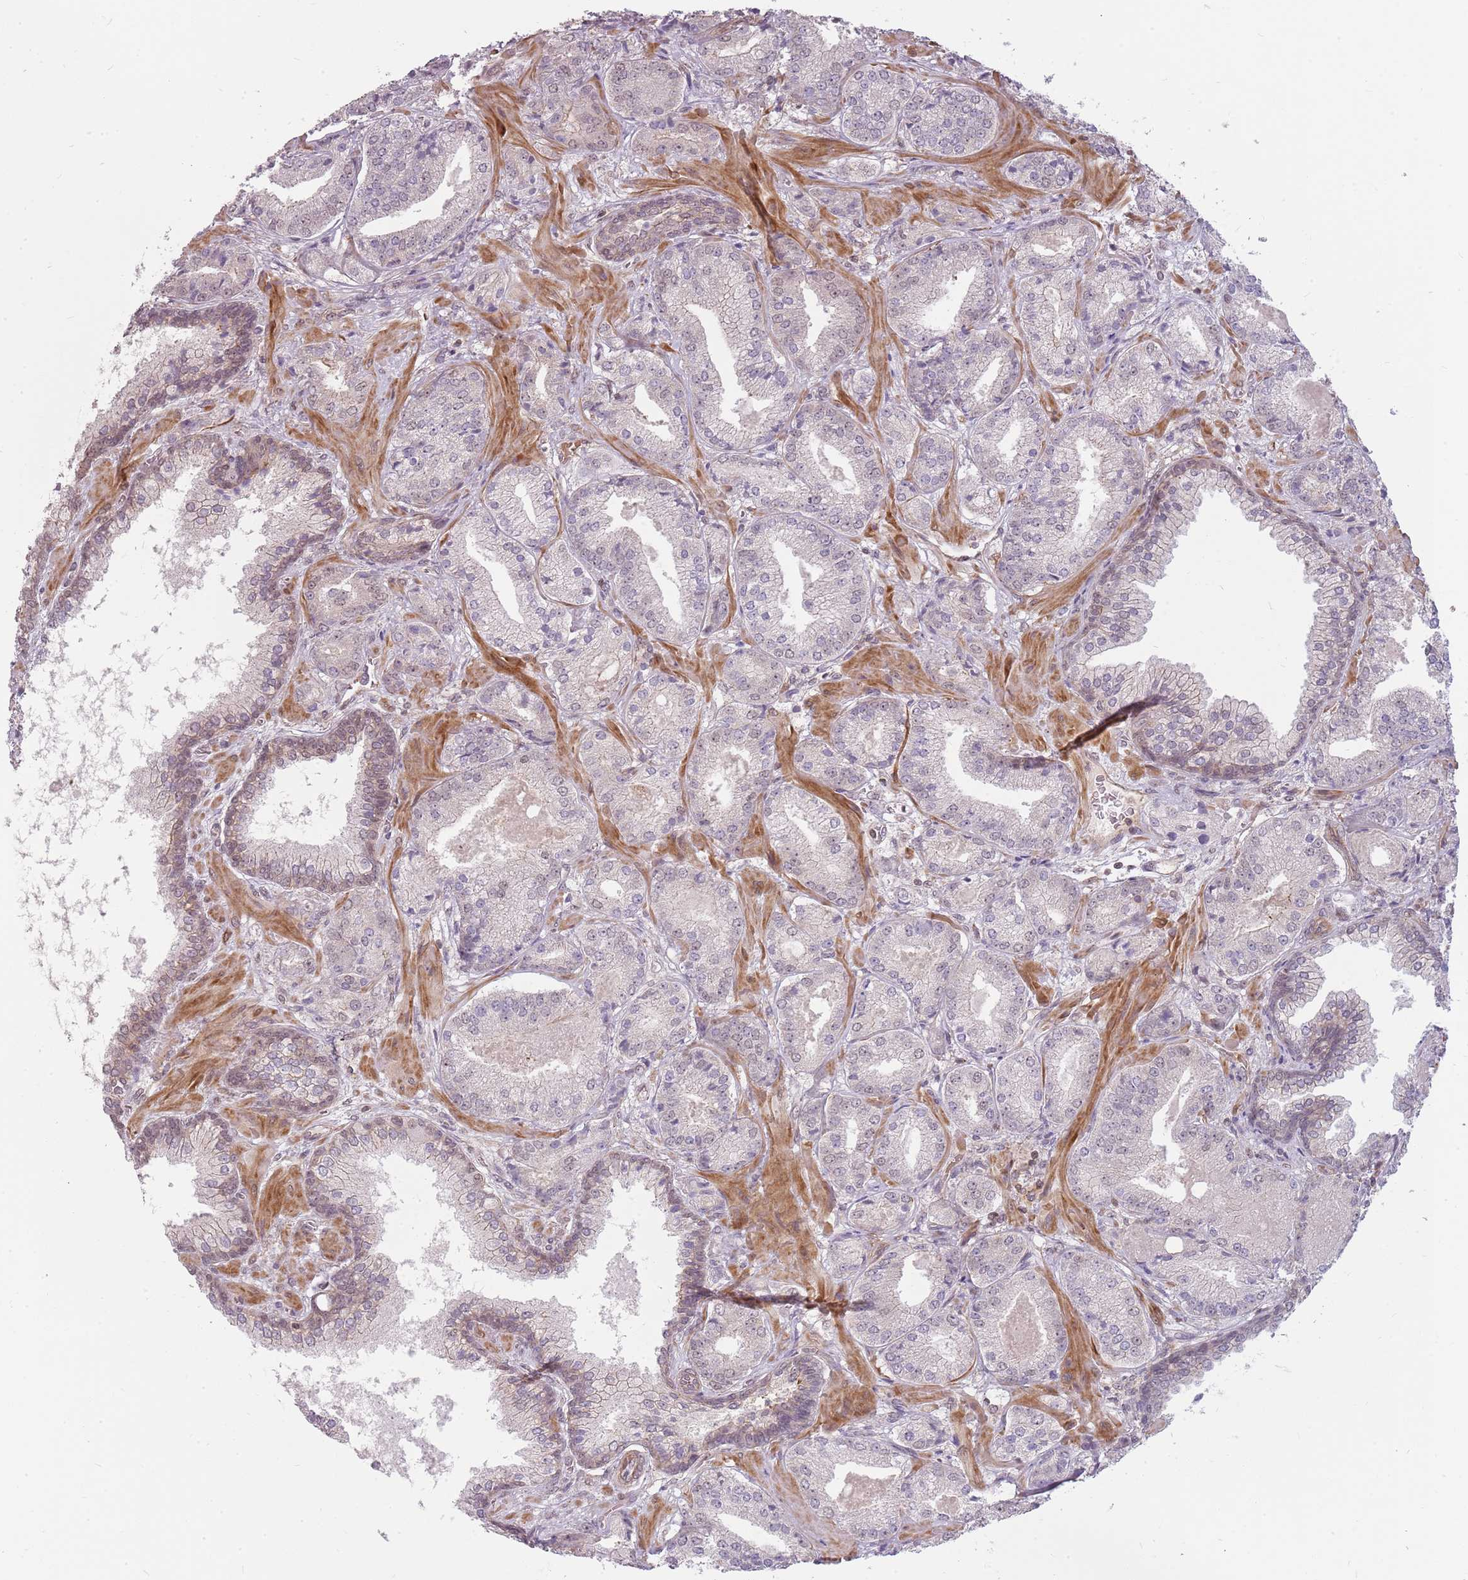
{"staining": {"intensity": "negative", "quantity": "none", "location": "none"}, "tissue": "prostate cancer", "cell_type": "Tumor cells", "image_type": "cancer", "snomed": [{"axis": "morphology", "description": "Adenocarcinoma, High grade"}, {"axis": "topography", "description": "Prostate"}], "caption": "Micrograph shows no significant protein expression in tumor cells of high-grade adenocarcinoma (prostate).", "gene": "PPP1R14C", "patient": {"sex": "male", "age": 63}}